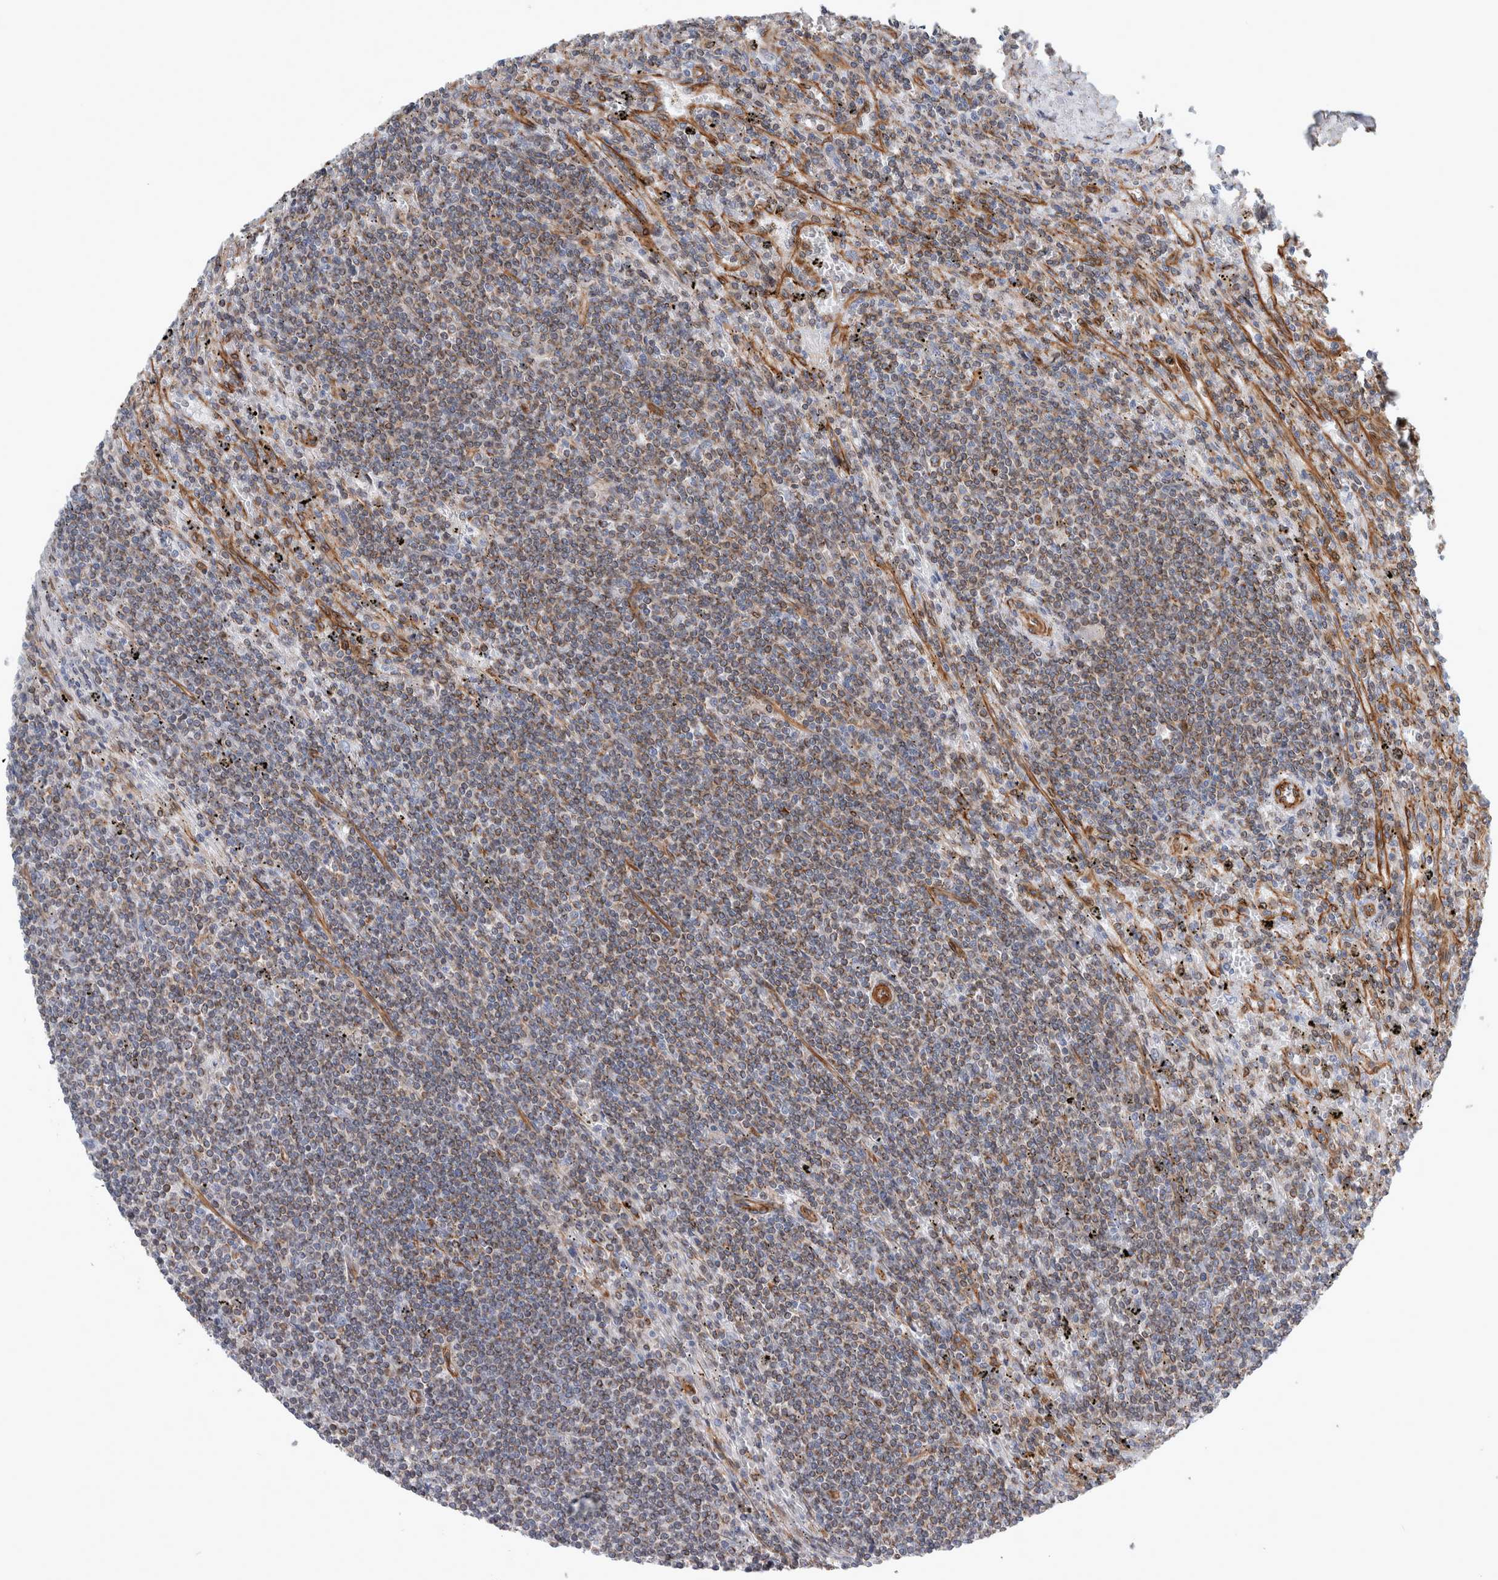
{"staining": {"intensity": "weak", "quantity": "25%-75%", "location": "cytoplasmic/membranous"}, "tissue": "lymphoma", "cell_type": "Tumor cells", "image_type": "cancer", "snomed": [{"axis": "morphology", "description": "Malignant lymphoma, non-Hodgkin's type, Low grade"}, {"axis": "topography", "description": "Spleen"}], "caption": "High-power microscopy captured an immunohistochemistry (IHC) image of malignant lymphoma, non-Hodgkin's type (low-grade), revealing weak cytoplasmic/membranous expression in about 25%-75% of tumor cells.", "gene": "PLEC", "patient": {"sex": "male", "age": 76}}